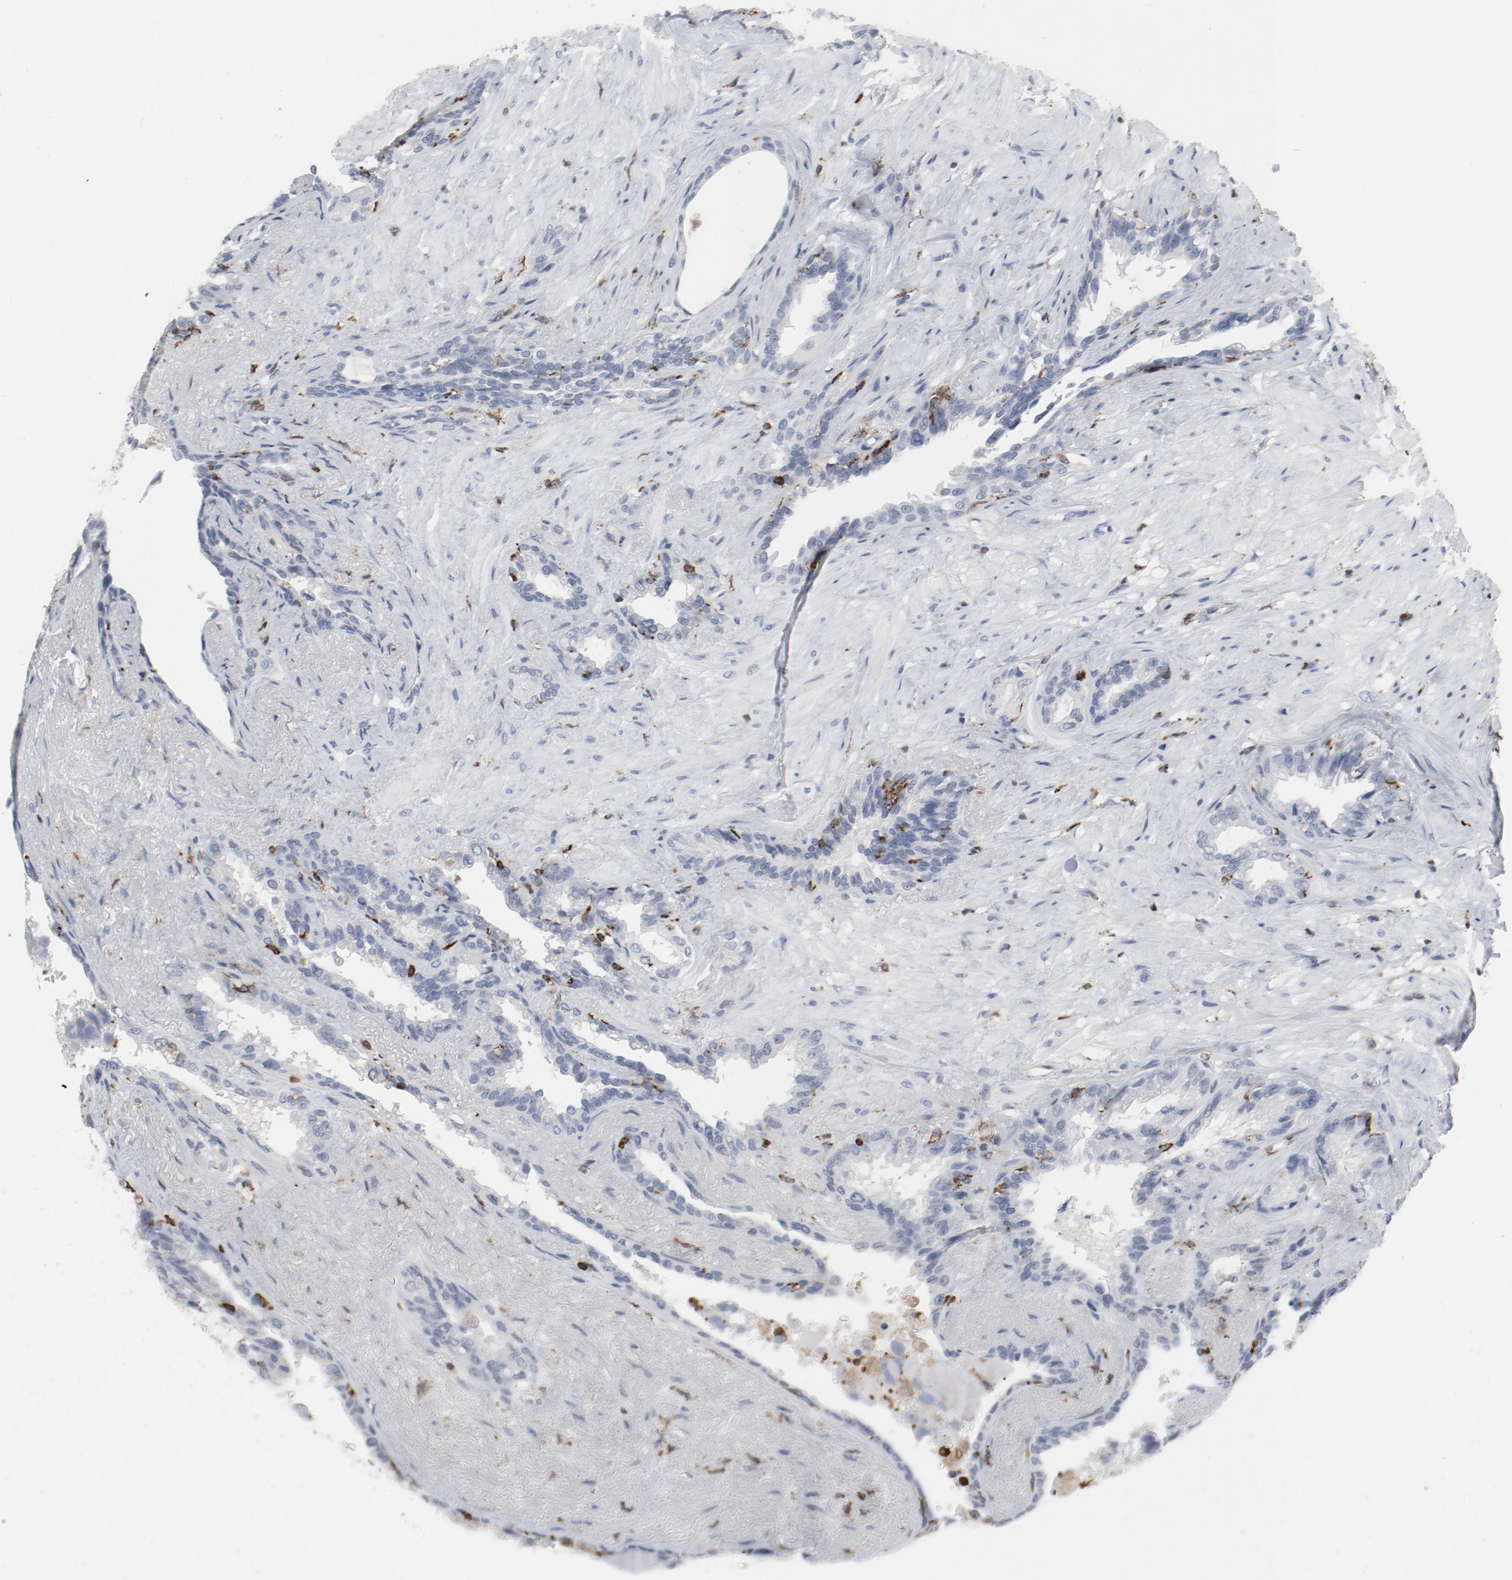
{"staining": {"intensity": "negative", "quantity": "none", "location": "none"}, "tissue": "seminal vesicle", "cell_type": "Glandular cells", "image_type": "normal", "snomed": [{"axis": "morphology", "description": "Normal tissue, NOS"}, {"axis": "topography", "description": "Seminal veicle"}], "caption": "Protein analysis of normal seminal vesicle demonstrates no significant positivity in glandular cells. (DAB (3,3'-diaminobenzidine) immunohistochemistry (IHC) with hematoxylin counter stain).", "gene": "LCP2", "patient": {"sex": "male", "age": 61}}